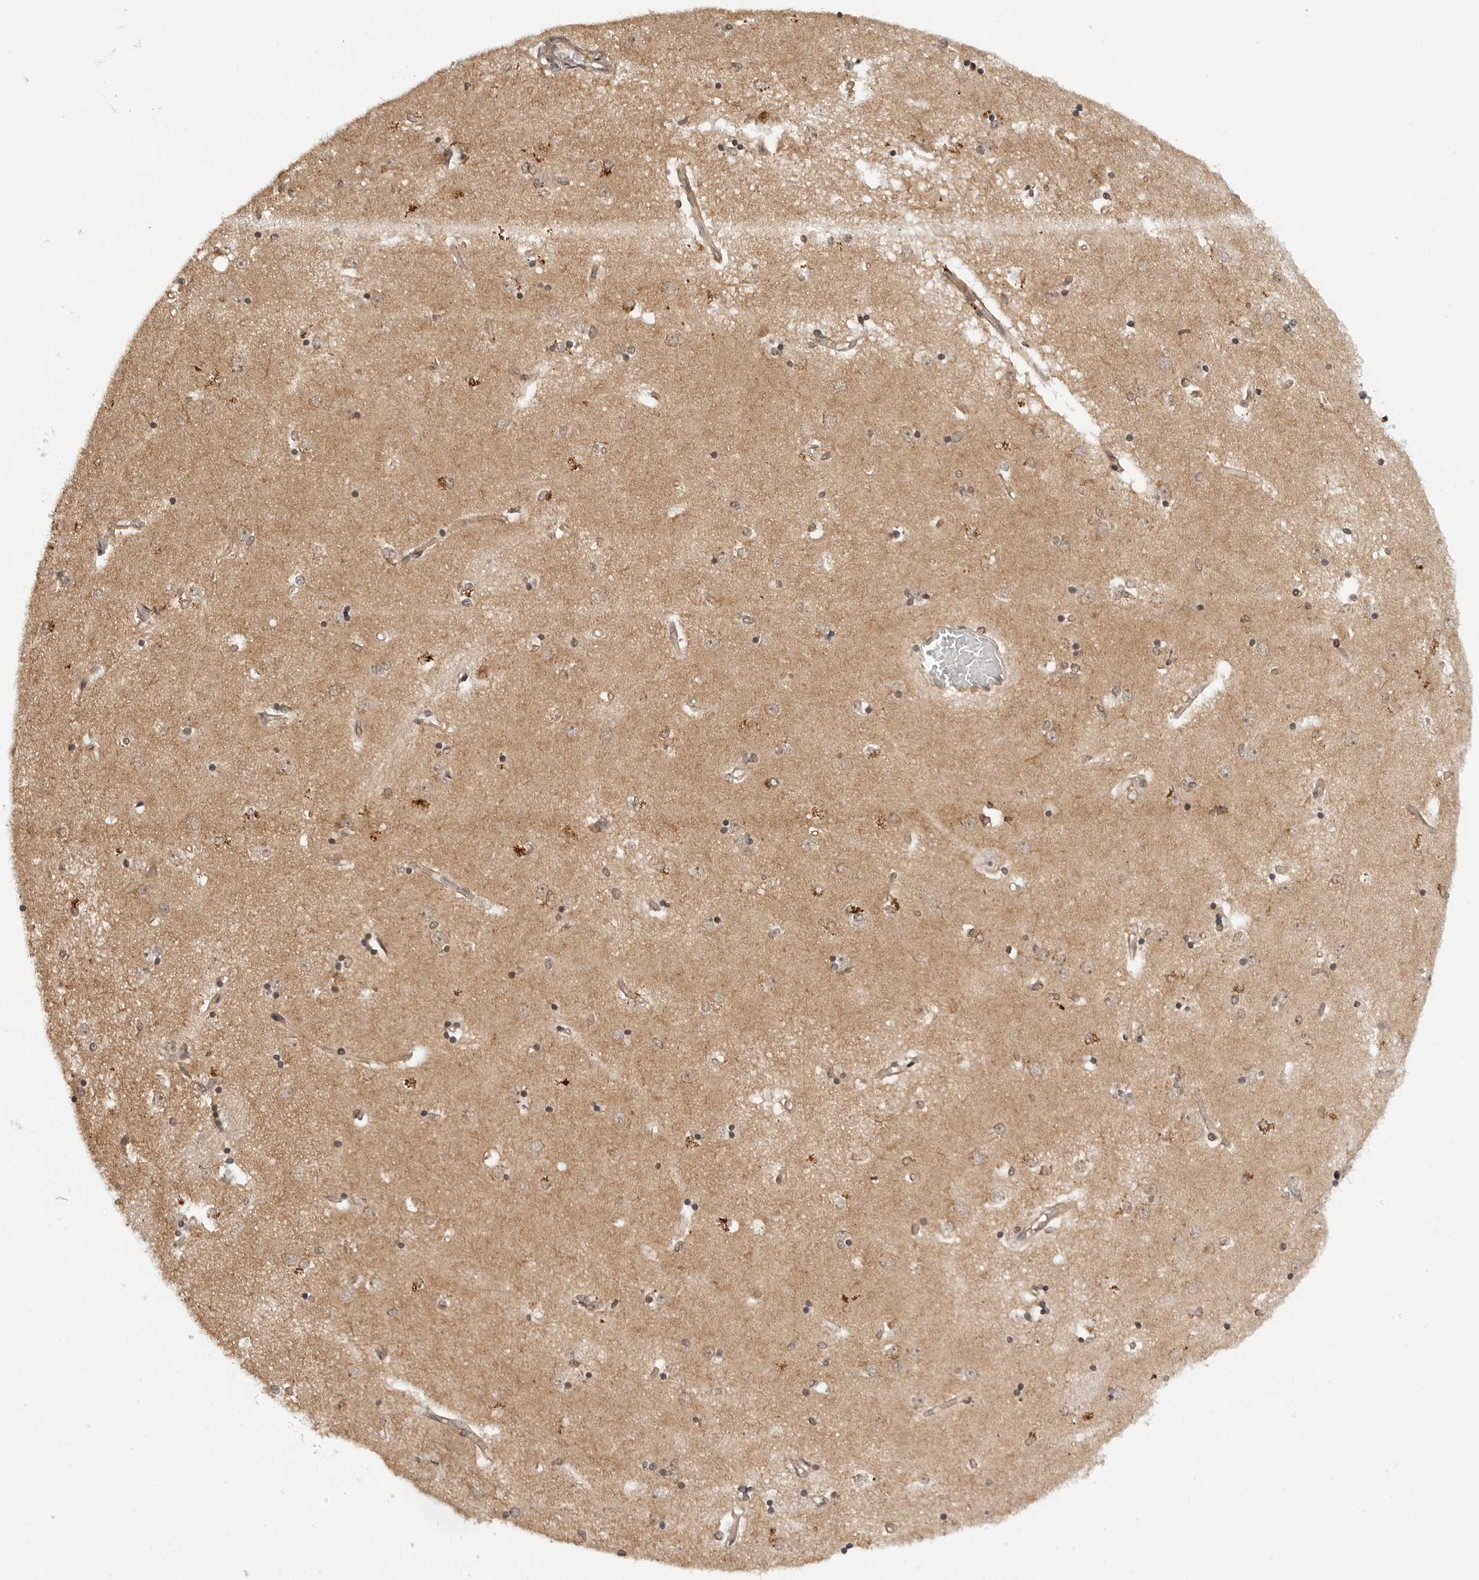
{"staining": {"intensity": "moderate", "quantity": "25%-75%", "location": "cytoplasmic/membranous,nuclear"}, "tissue": "caudate", "cell_type": "Glial cells", "image_type": "normal", "snomed": [{"axis": "morphology", "description": "Normal tissue, NOS"}, {"axis": "topography", "description": "Lateral ventricle wall"}], "caption": "The micrograph displays immunohistochemical staining of unremarkable caudate. There is moderate cytoplasmic/membranous,nuclear positivity is identified in about 25%-75% of glial cells.", "gene": "MAP2K5", "patient": {"sex": "male", "age": 45}}